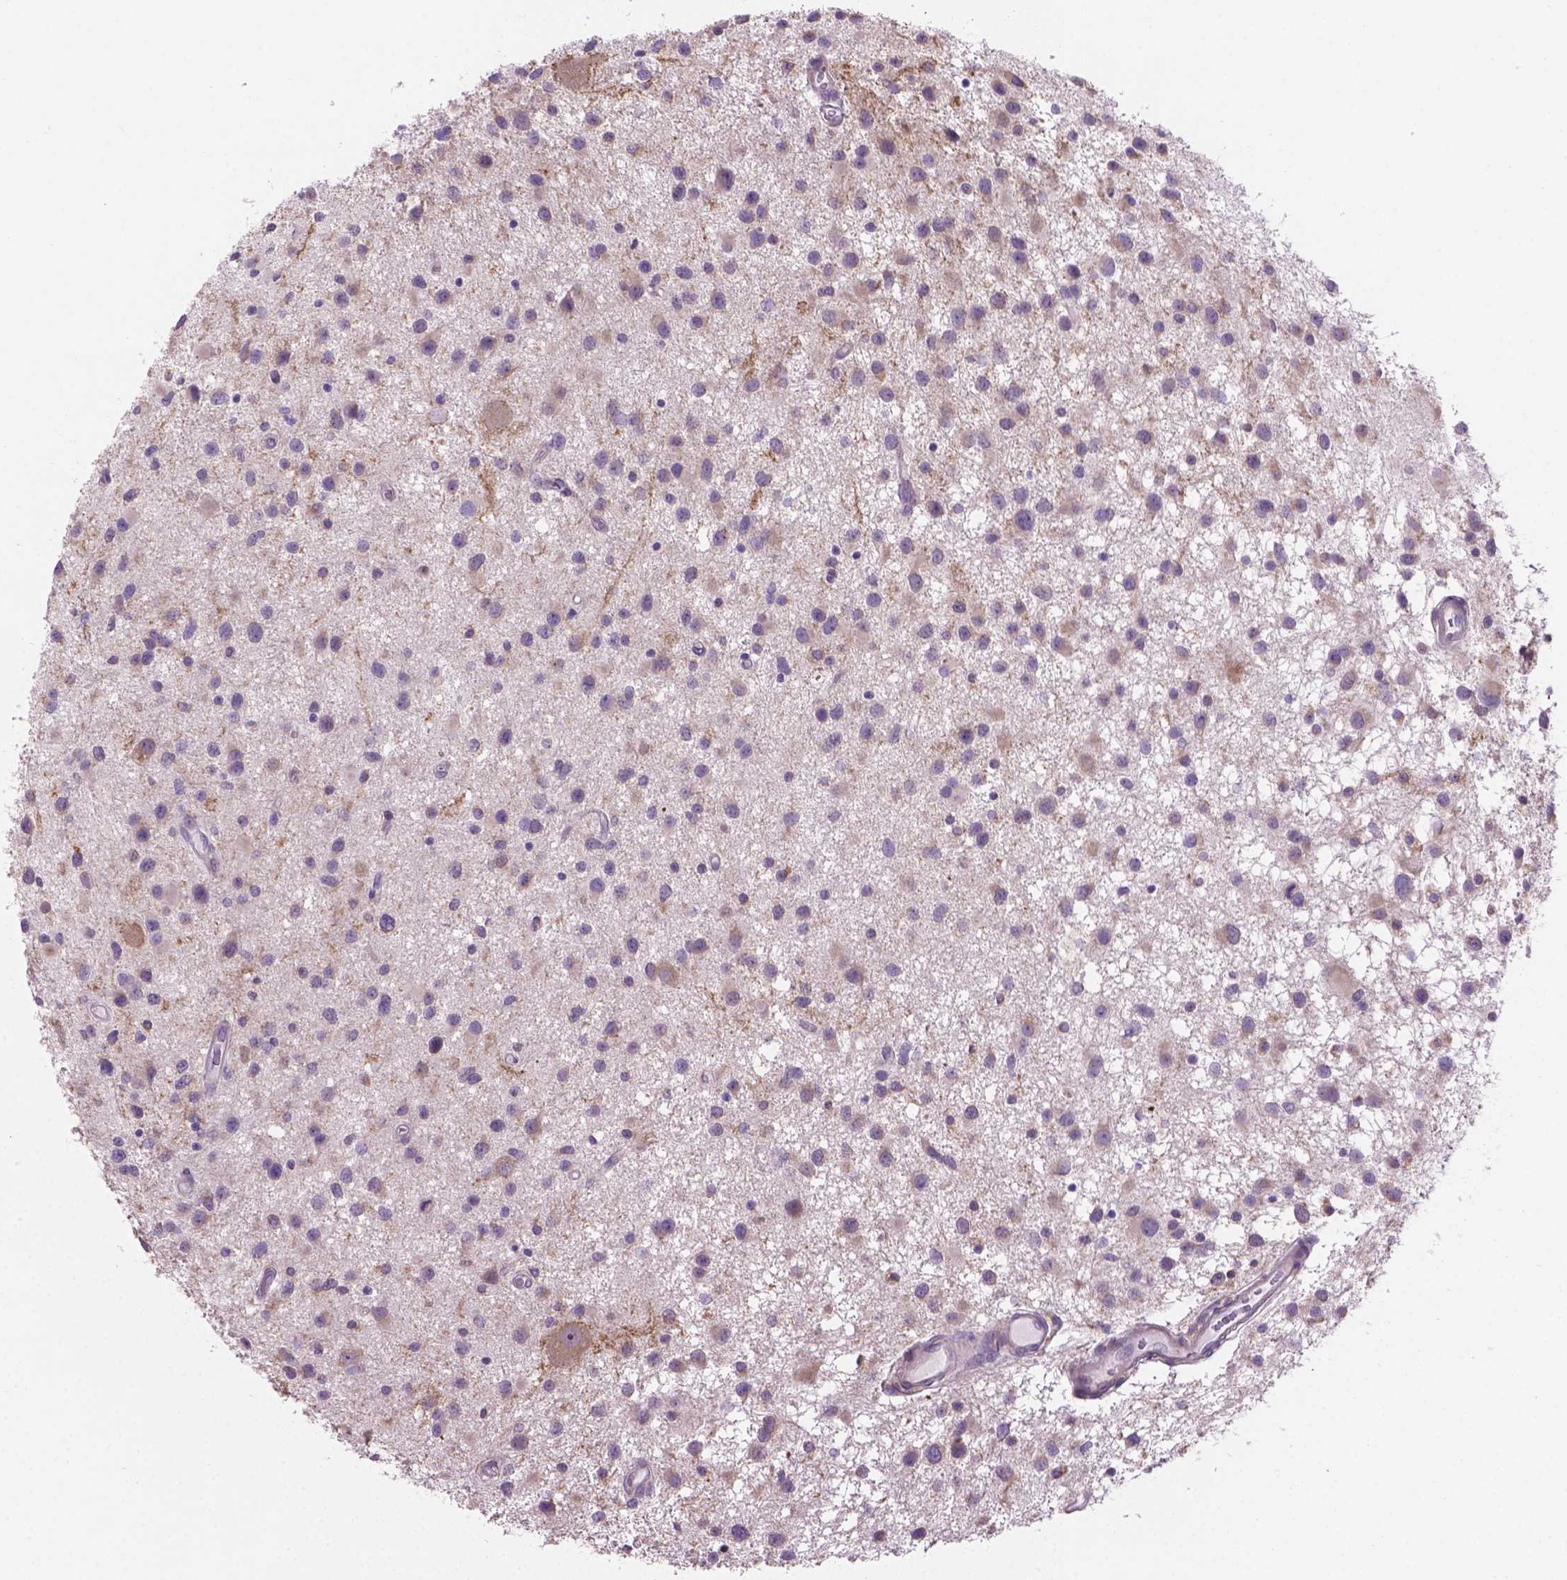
{"staining": {"intensity": "negative", "quantity": "none", "location": "none"}, "tissue": "glioma", "cell_type": "Tumor cells", "image_type": "cancer", "snomed": [{"axis": "morphology", "description": "Glioma, malignant, Low grade"}, {"axis": "topography", "description": "Brain"}], "caption": "High magnification brightfield microscopy of glioma stained with DAB (brown) and counterstained with hematoxylin (blue): tumor cells show no significant expression. (DAB (3,3'-diaminobenzidine) immunohistochemistry with hematoxylin counter stain).", "gene": "CDH7", "patient": {"sex": "female", "age": 32}}